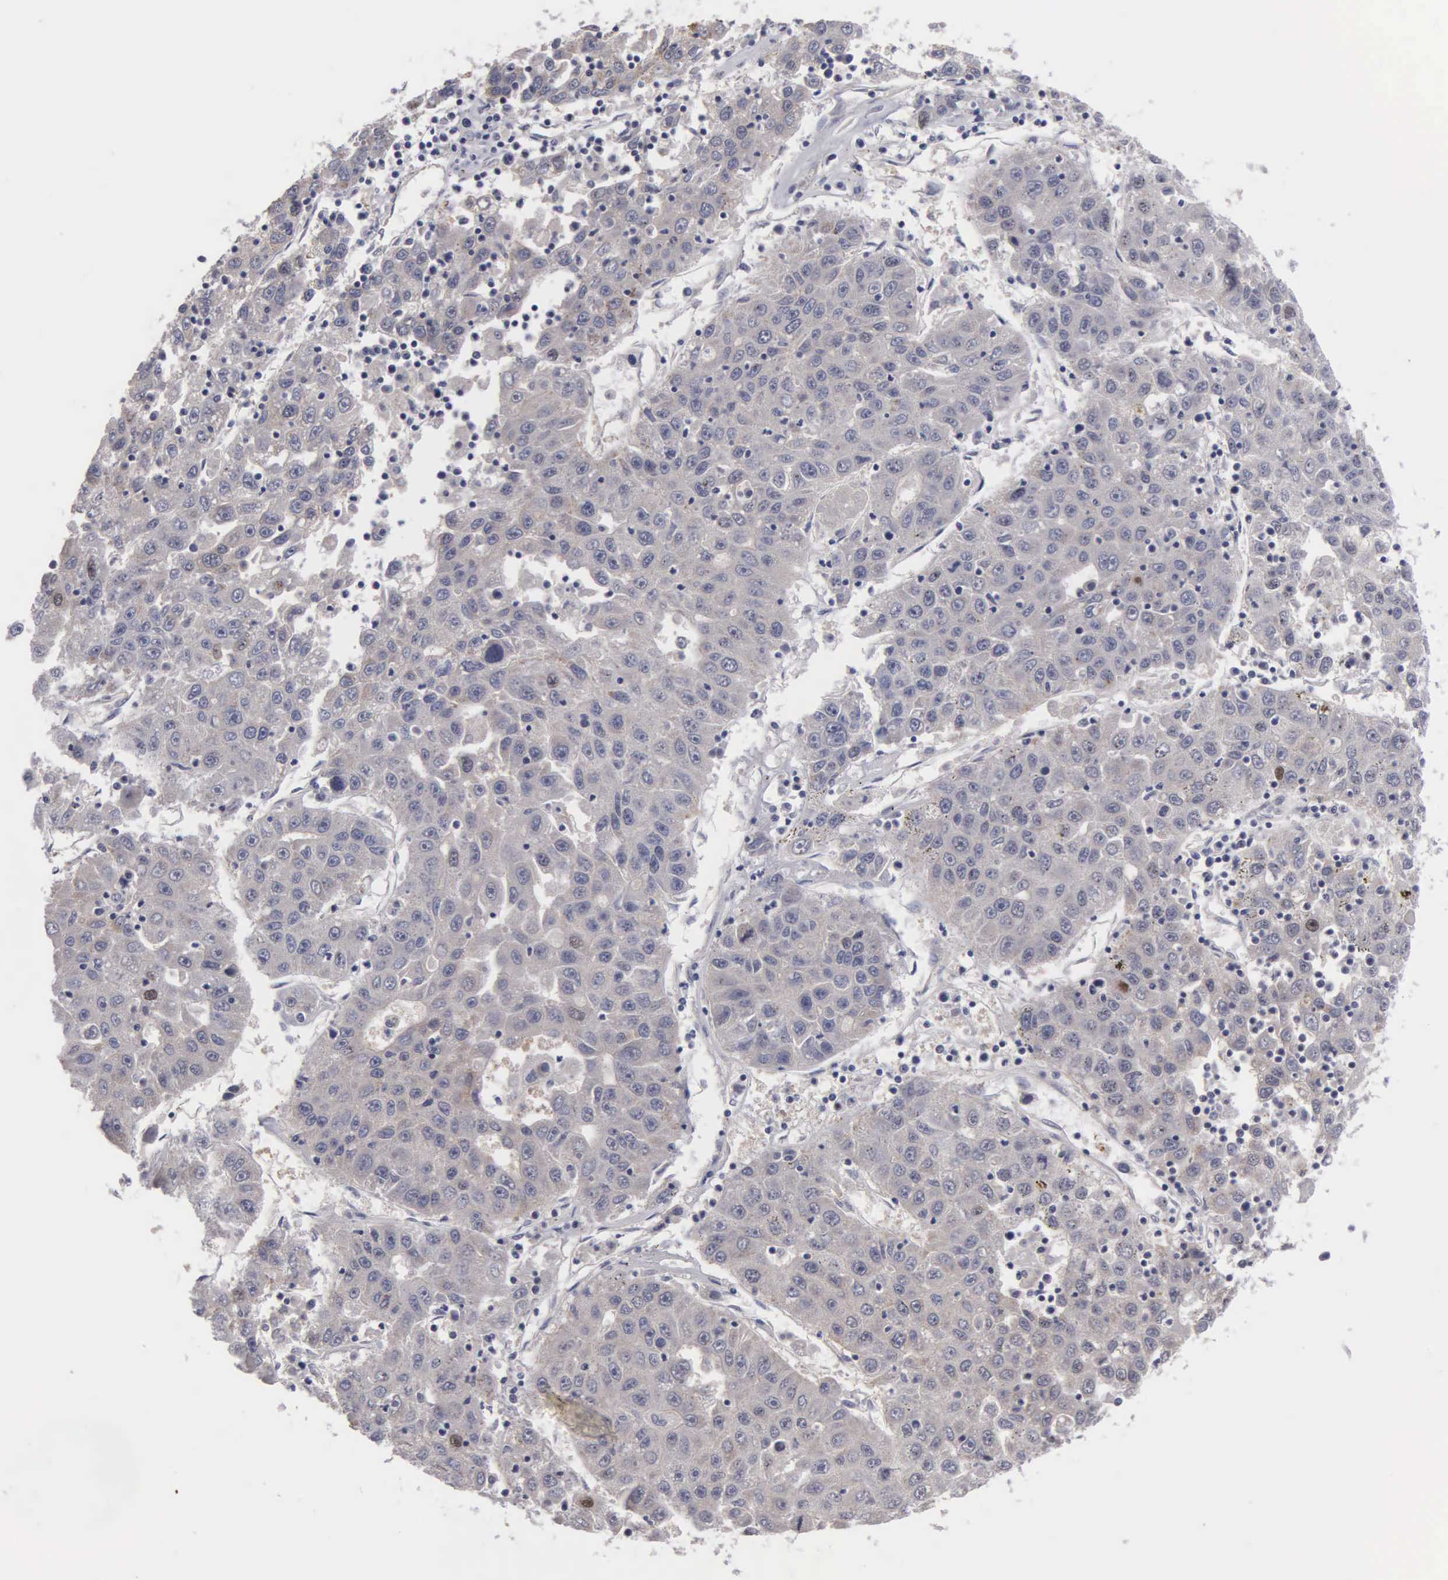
{"staining": {"intensity": "moderate", "quantity": "25%-75%", "location": "nuclear"}, "tissue": "liver cancer", "cell_type": "Tumor cells", "image_type": "cancer", "snomed": [{"axis": "morphology", "description": "Carcinoma, Hepatocellular, NOS"}, {"axis": "topography", "description": "Liver"}], "caption": "Immunohistochemical staining of liver hepatocellular carcinoma shows medium levels of moderate nuclear expression in approximately 25%-75% of tumor cells. (DAB = brown stain, brightfield microscopy at high magnification).", "gene": "KIAA0586", "patient": {"sex": "male", "age": 49}}